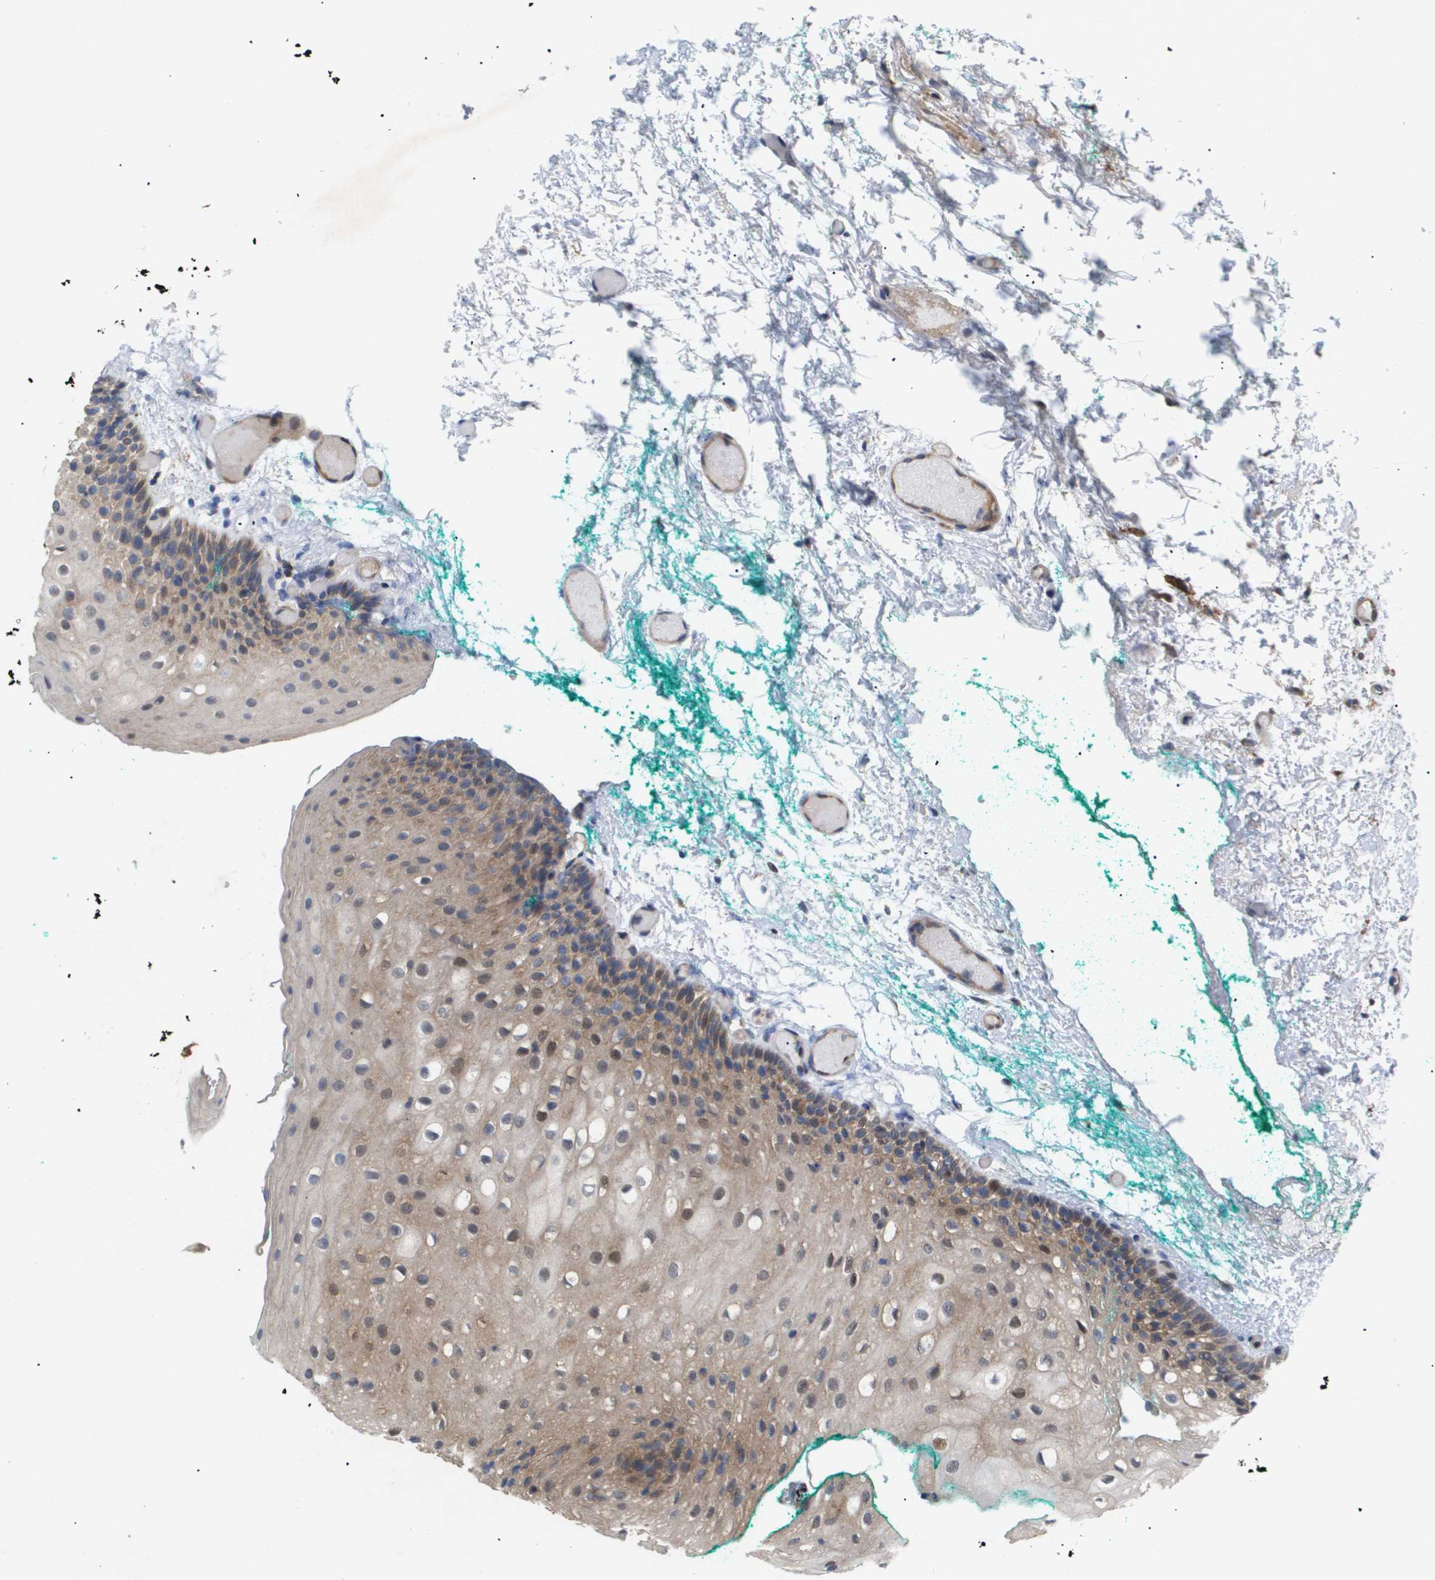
{"staining": {"intensity": "moderate", "quantity": ">75%", "location": "cytoplasmic/membranous,nuclear"}, "tissue": "oral mucosa", "cell_type": "Squamous epithelial cells", "image_type": "normal", "snomed": [{"axis": "morphology", "description": "Normal tissue, NOS"}, {"axis": "morphology", "description": "Squamous cell carcinoma, NOS"}, {"axis": "topography", "description": "Oral tissue"}, {"axis": "topography", "description": "Salivary gland"}, {"axis": "topography", "description": "Head-Neck"}], "caption": "A brown stain highlights moderate cytoplasmic/membranous,nuclear positivity of a protein in squamous epithelial cells of normal oral mucosa. (Brightfield microscopy of DAB IHC at high magnification).", "gene": "PDGFB", "patient": {"sex": "female", "age": 62}}